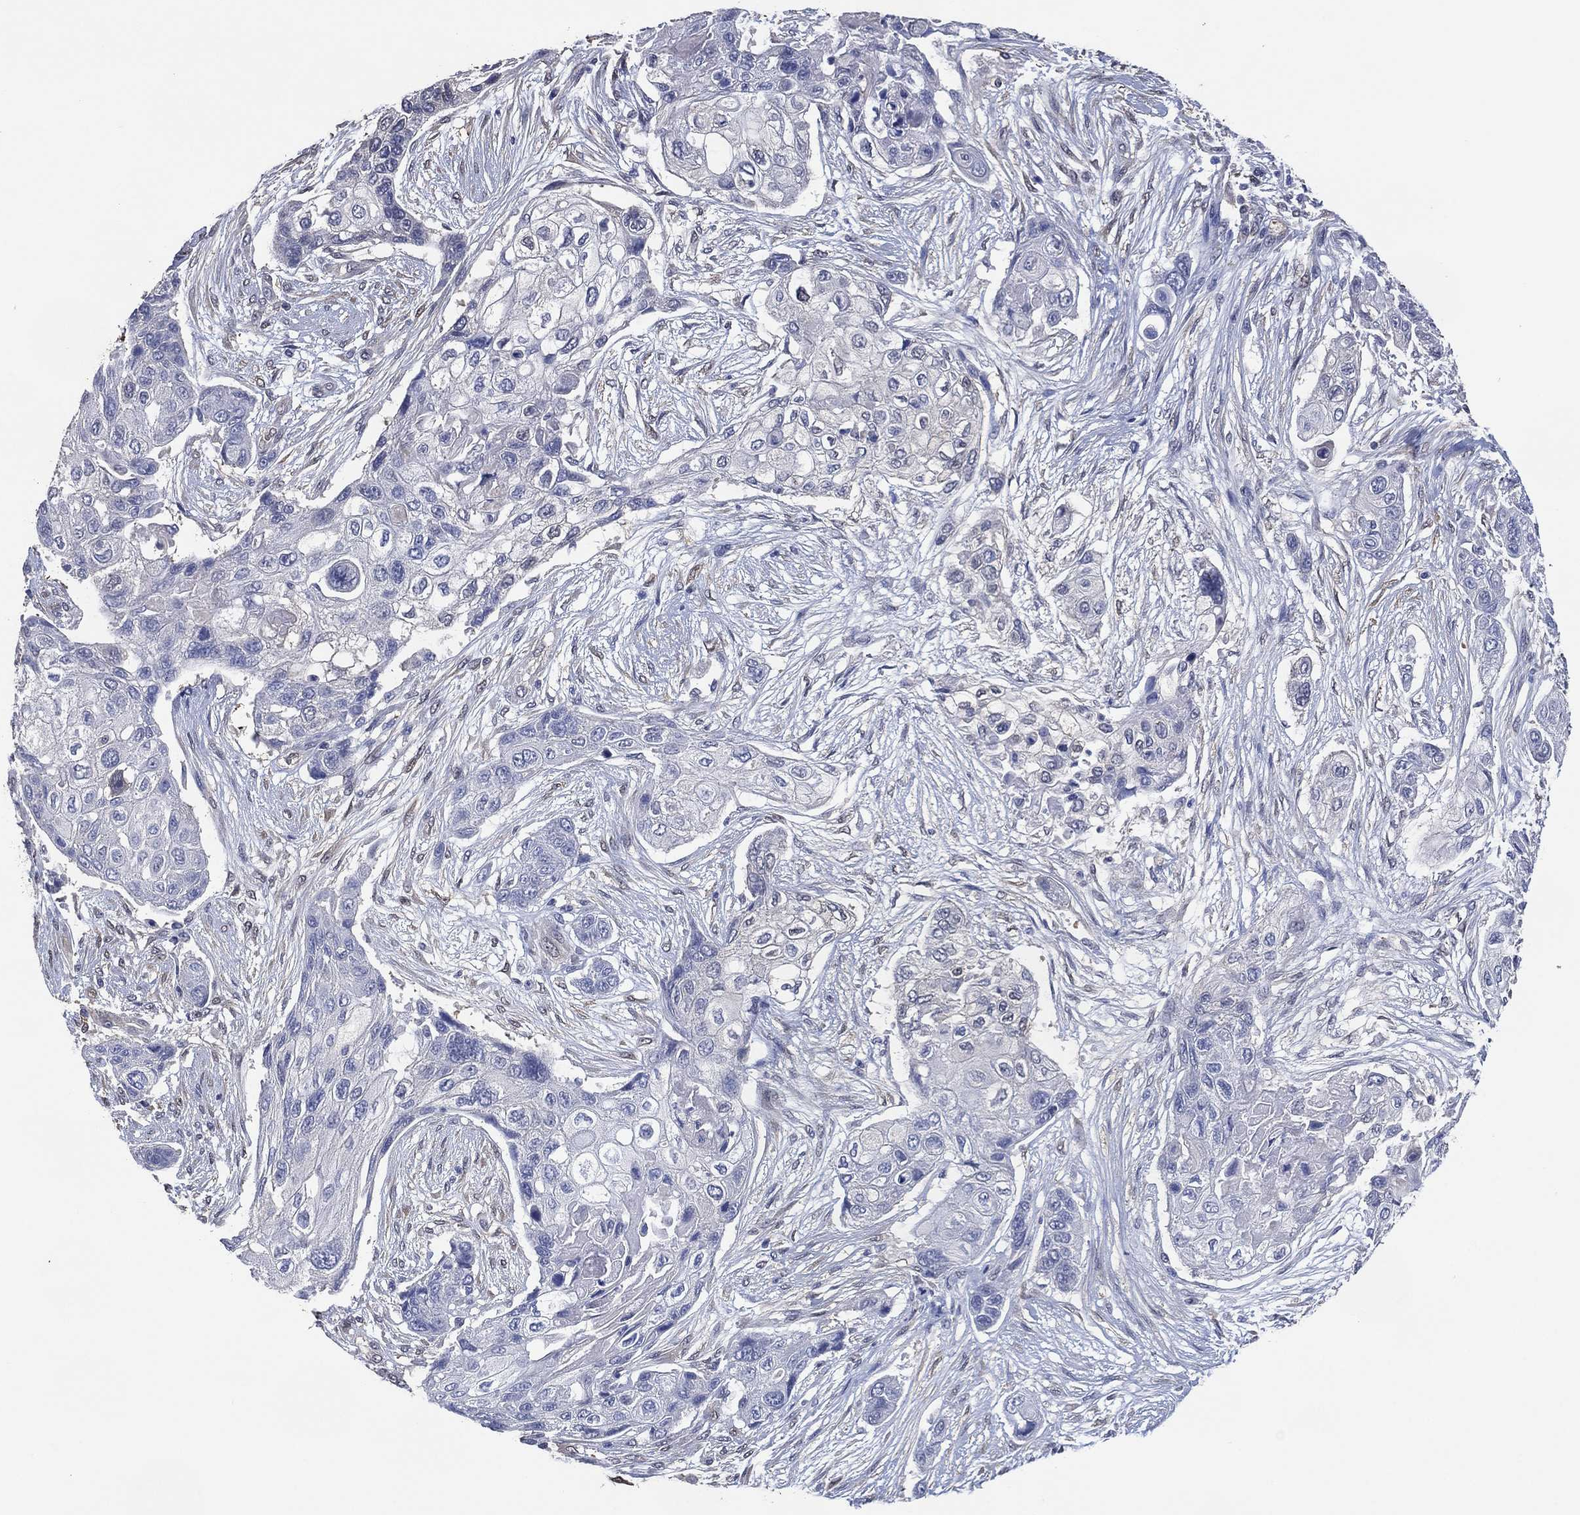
{"staining": {"intensity": "negative", "quantity": "none", "location": "none"}, "tissue": "lung cancer", "cell_type": "Tumor cells", "image_type": "cancer", "snomed": [{"axis": "morphology", "description": "Squamous cell carcinoma, NOS"}, {"axis": "topography", "description": "Lung"}], "caption": "Immunohistochemical staining of human squamous cell carcinoma (lung) demonstrates no significant positivity in tumor cells.", "gene": "AK1", "patient": {"sex": "male", "age": 69}}